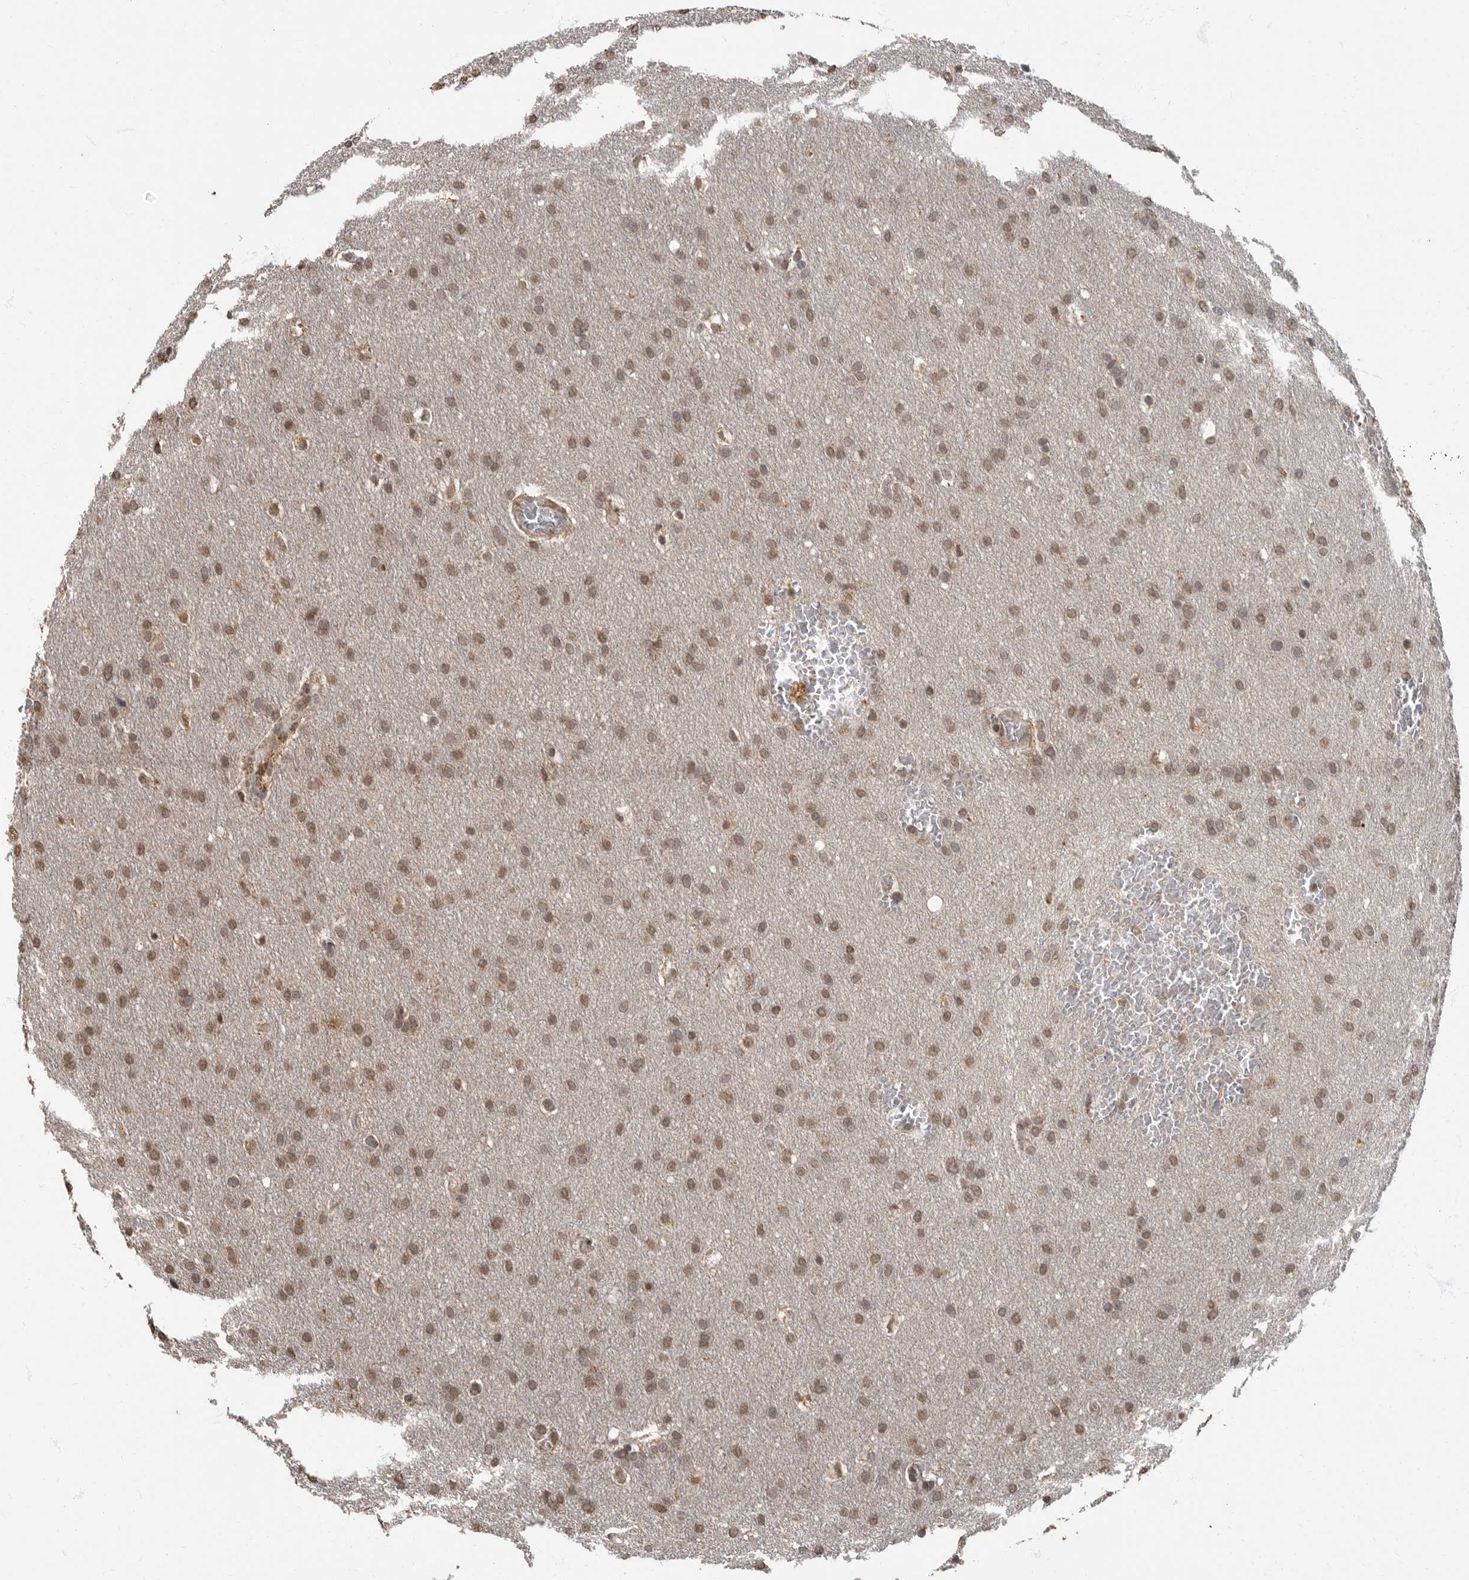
{"staining": {"intensity": "moderate", "quantity": ">75%", "location": "nuclear"}, "tissue": "glioma", "cell_type": "Tumor cells", "image_type": "cancer", "snomed": [{"axis": "morphology", "description": "Glioma, malignant, Low grade"}, {"axis": "topography", "description": "Brain"}], "caption": "Tumor cells exhibit medium levels of moderate nuclear positivity in about >75% of cells in malignant glioma (low-grade).", "gene": "MAFG", "patient": {"sex": "female", "age": 37}}